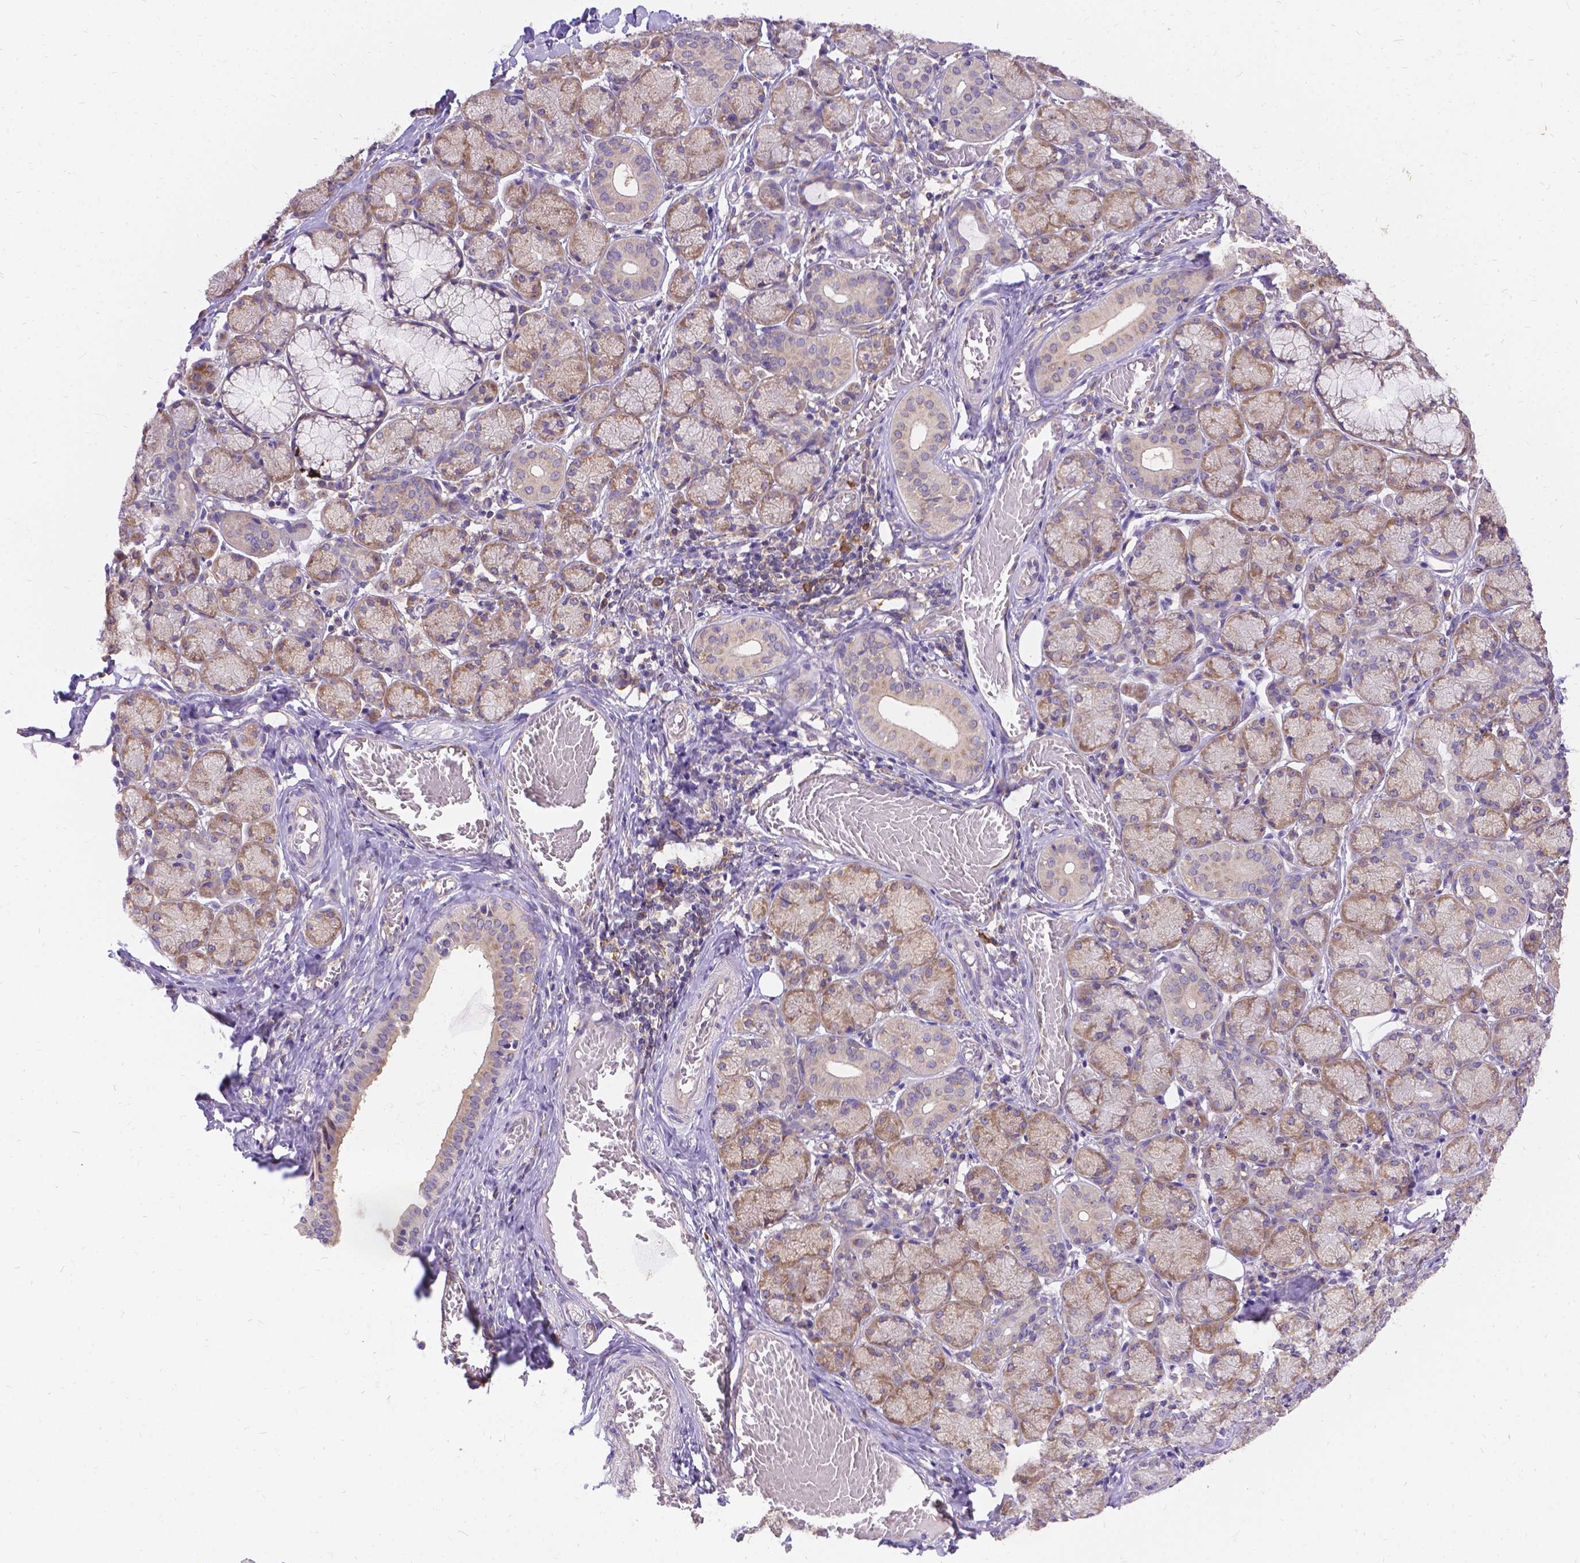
{"staining": {"intensity": "weak", "quantity": ">75%", "location": "cytoplasmic/membranous"}, "tissue": "salivary gland", "cell_type": "Glandular cells", "image_type": "normal", "snomed": [{"axis": "morphology", "description": "Normal tissue, NOS"}, {"axis": "topography", "description": "Salivary gland"}, {"axis": "topography", "description": "Peripheral nerve tissue"}], "caption": "IHC of benign salivary gland reveals low levels of weak cytoplasmic/membranous expression in approximately >75% of glandular cells.", "gene": "DENND6A", "patient": {"sex": "female", "age": 24}}